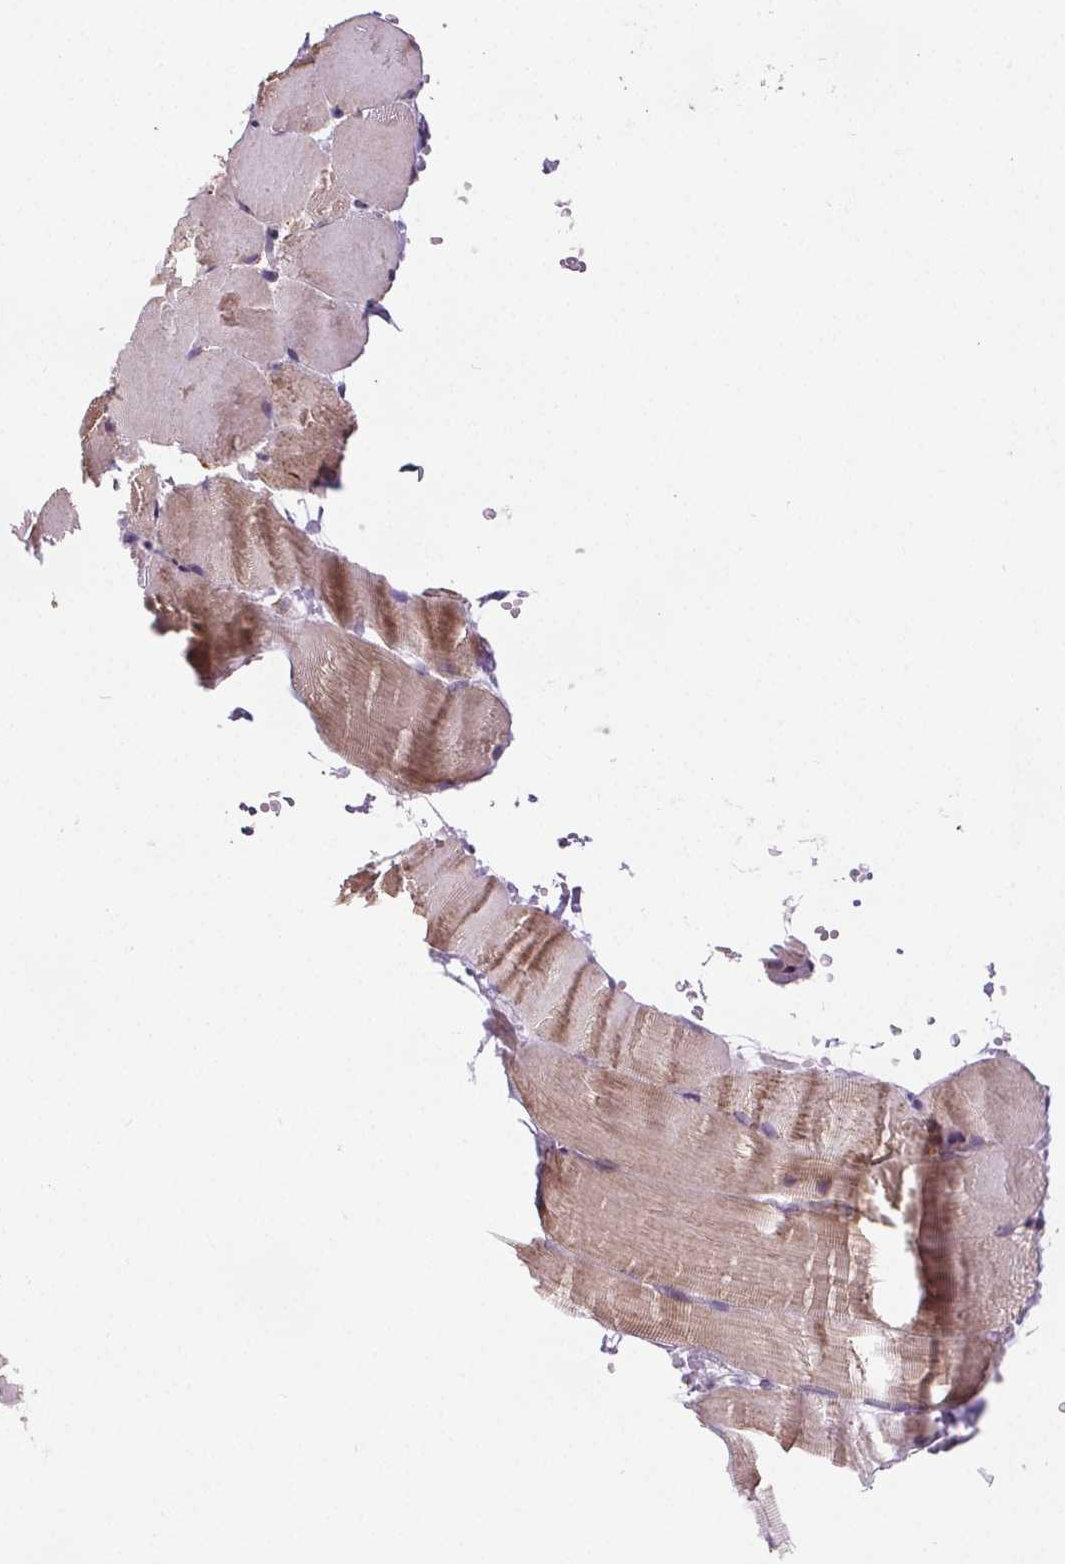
{"staining": {"intensity": "weak", "quantity": "25%-75%", "location": "cytoplasmic/membranous"}, "tissue": "skeletal muscle", "cell_type": "Myocytes", "image_type": "normal", "snomed": [{"axis": "morphology", "description": "Normal tissue, NOS"}, {"axis": "topography", "description": "Skeletal muscle"}], "caption": "Immunohistochemistry (IHC) image of normal skeletal muscle: human skeletal muscle stained using IHC exhibits low levels of weak protein expression localized specifically in the cytoplasmic/membranous of myocytes, appearing as a cytoplasmic/membranous brown color.", "gene": "SUCLA2", "patient": {"sex": "female", "age": 37}}